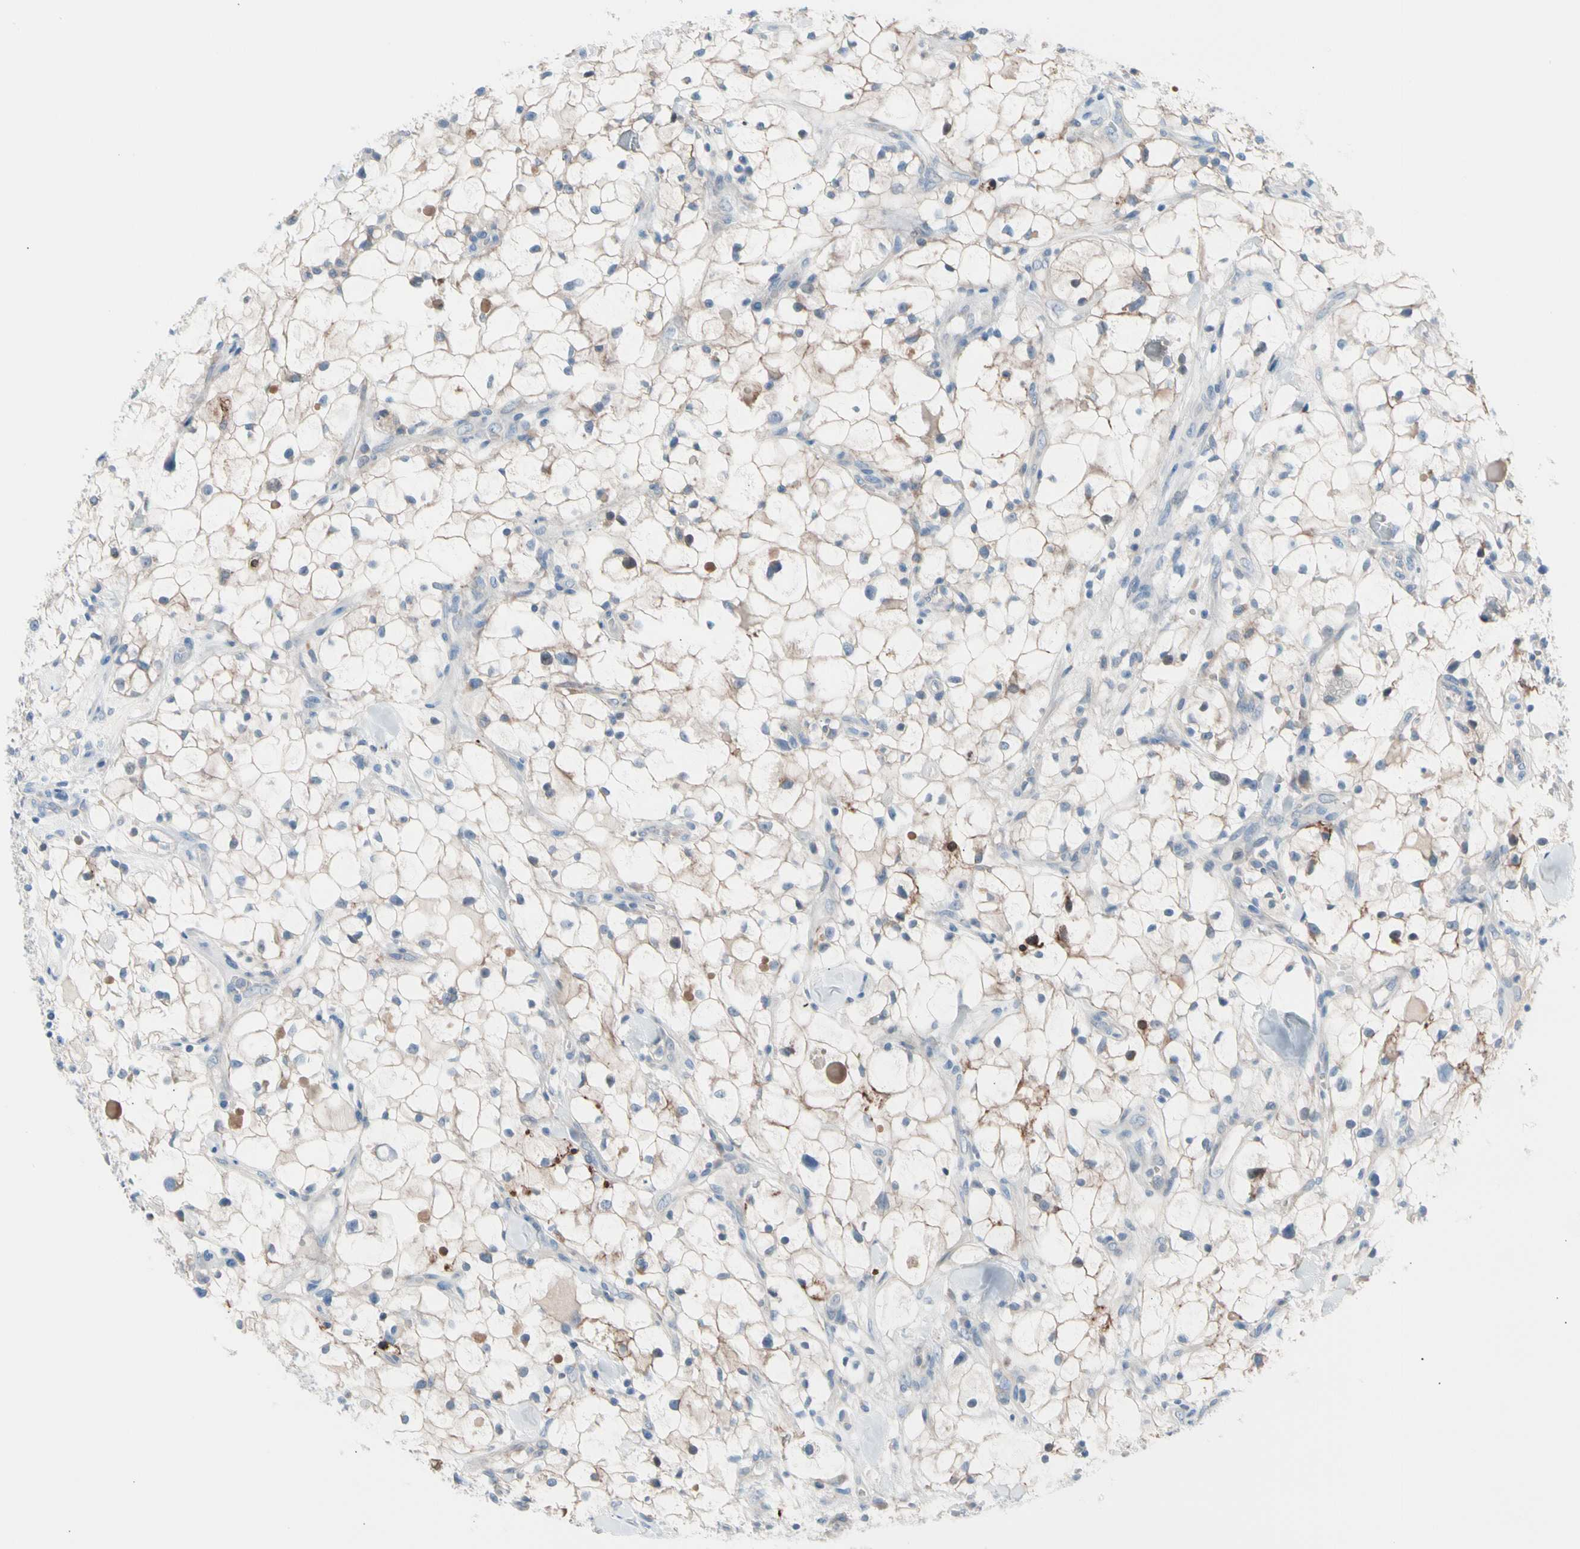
{"staining": {"intensity": "weak", "quantity": "25%-75%", "location": "cytoplasmic/membranous"}, "tissue": "renal cancer", "cell_type": "Tumor cells", "image_type": "cancer", "snomed": [{"axis": "morphology", "description": "Adenocarcinoma, NOS"}, {"axis": "topography", "description": "Kidney"}], "caption": "Weak cytoplasmic/membranous expression for a protein is seen in about 25%-75% of tumor cells of renal cancer using immunohistochemistry (IHC).", "gene": "CASQ1", "patient": {"sex": "female", "age": 60}}